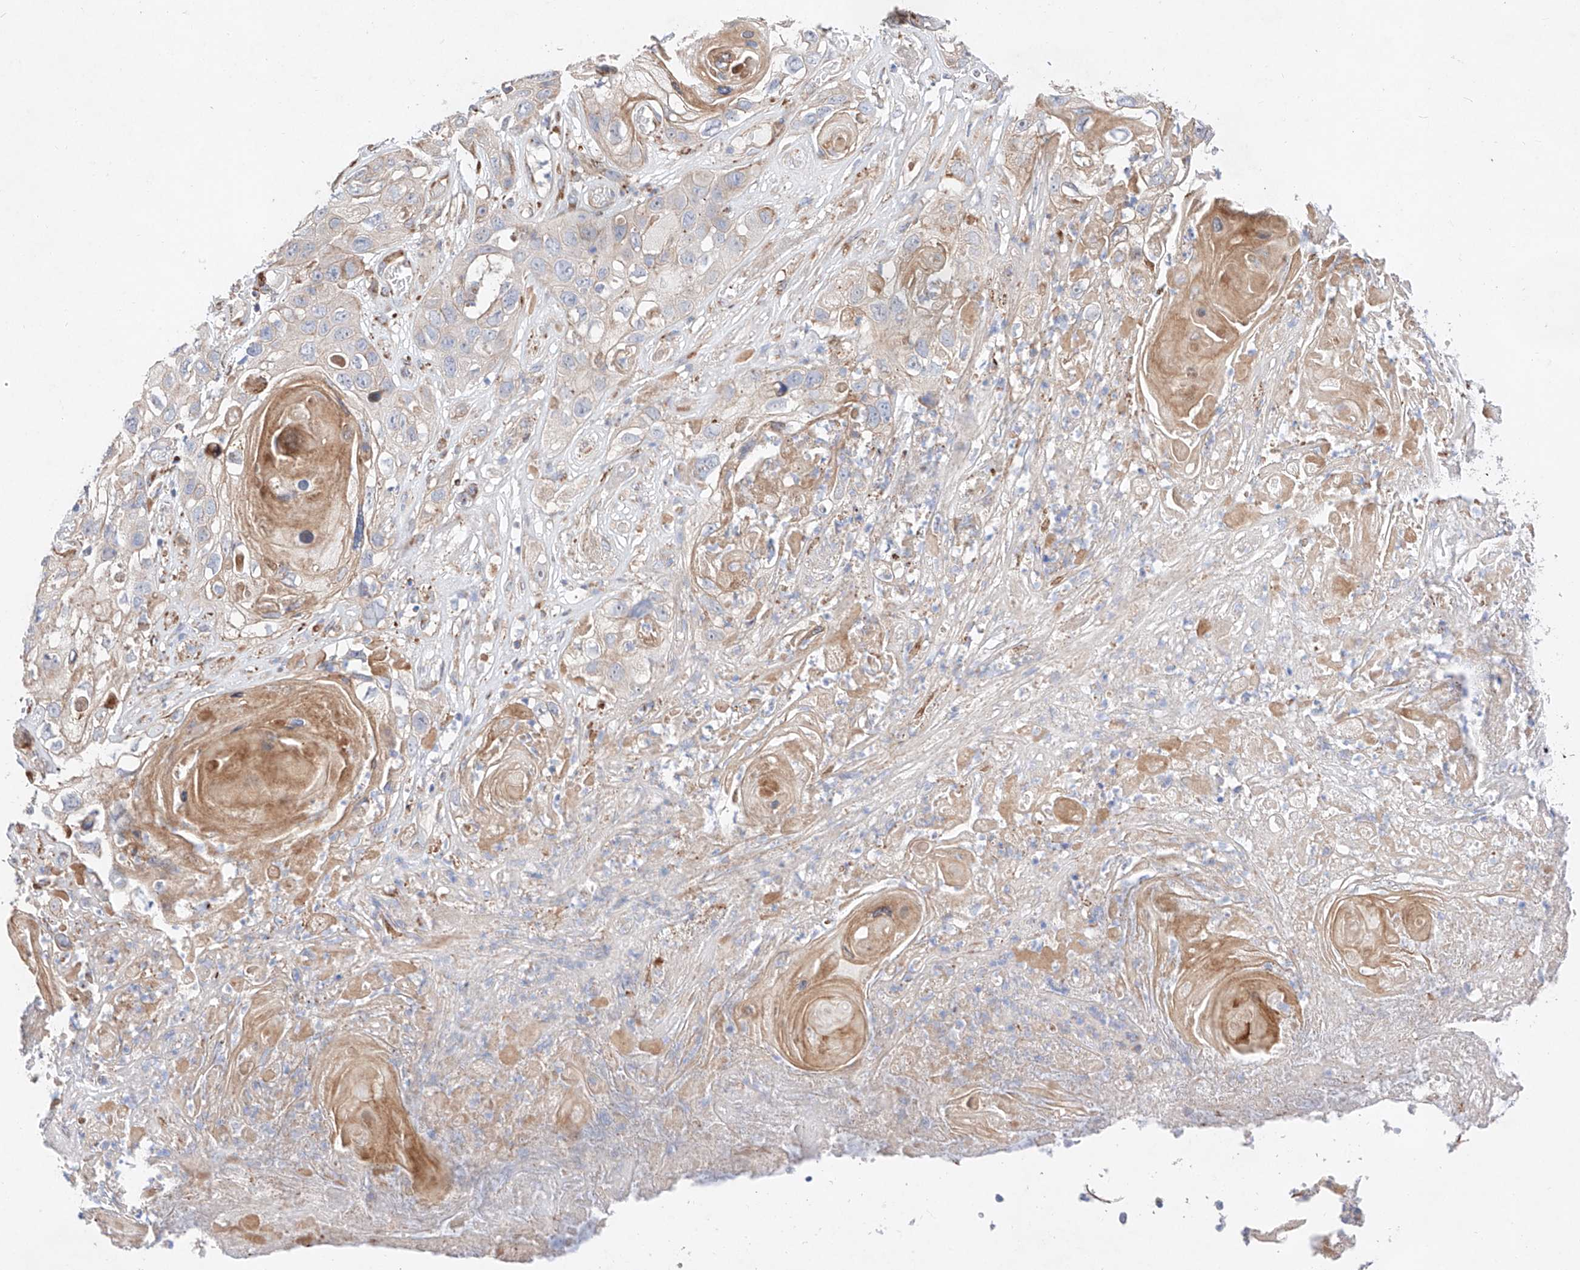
{"staining": {"intensity": "weak", "quantity": "25%-75%", "location": "cytoplasmic/membranous"}, "tissue": "skin cancer", "cell_type": "Tumor cells", "image_type": "cancer", "snomed": [{"axis": "morphology", "description": "Squamous cell carcinoma, NOS"}, {"axis": "topography", "description": "Skin"}], "caption": "Human squamous cell carcinoma (skin) stained with a brown dye demonstrates weak cytoplasmic/membranous positive expression in about 25%-75% of tumor cells.", "gene": "ATP9B", "patient": {"sex": "male", "age": 55}}